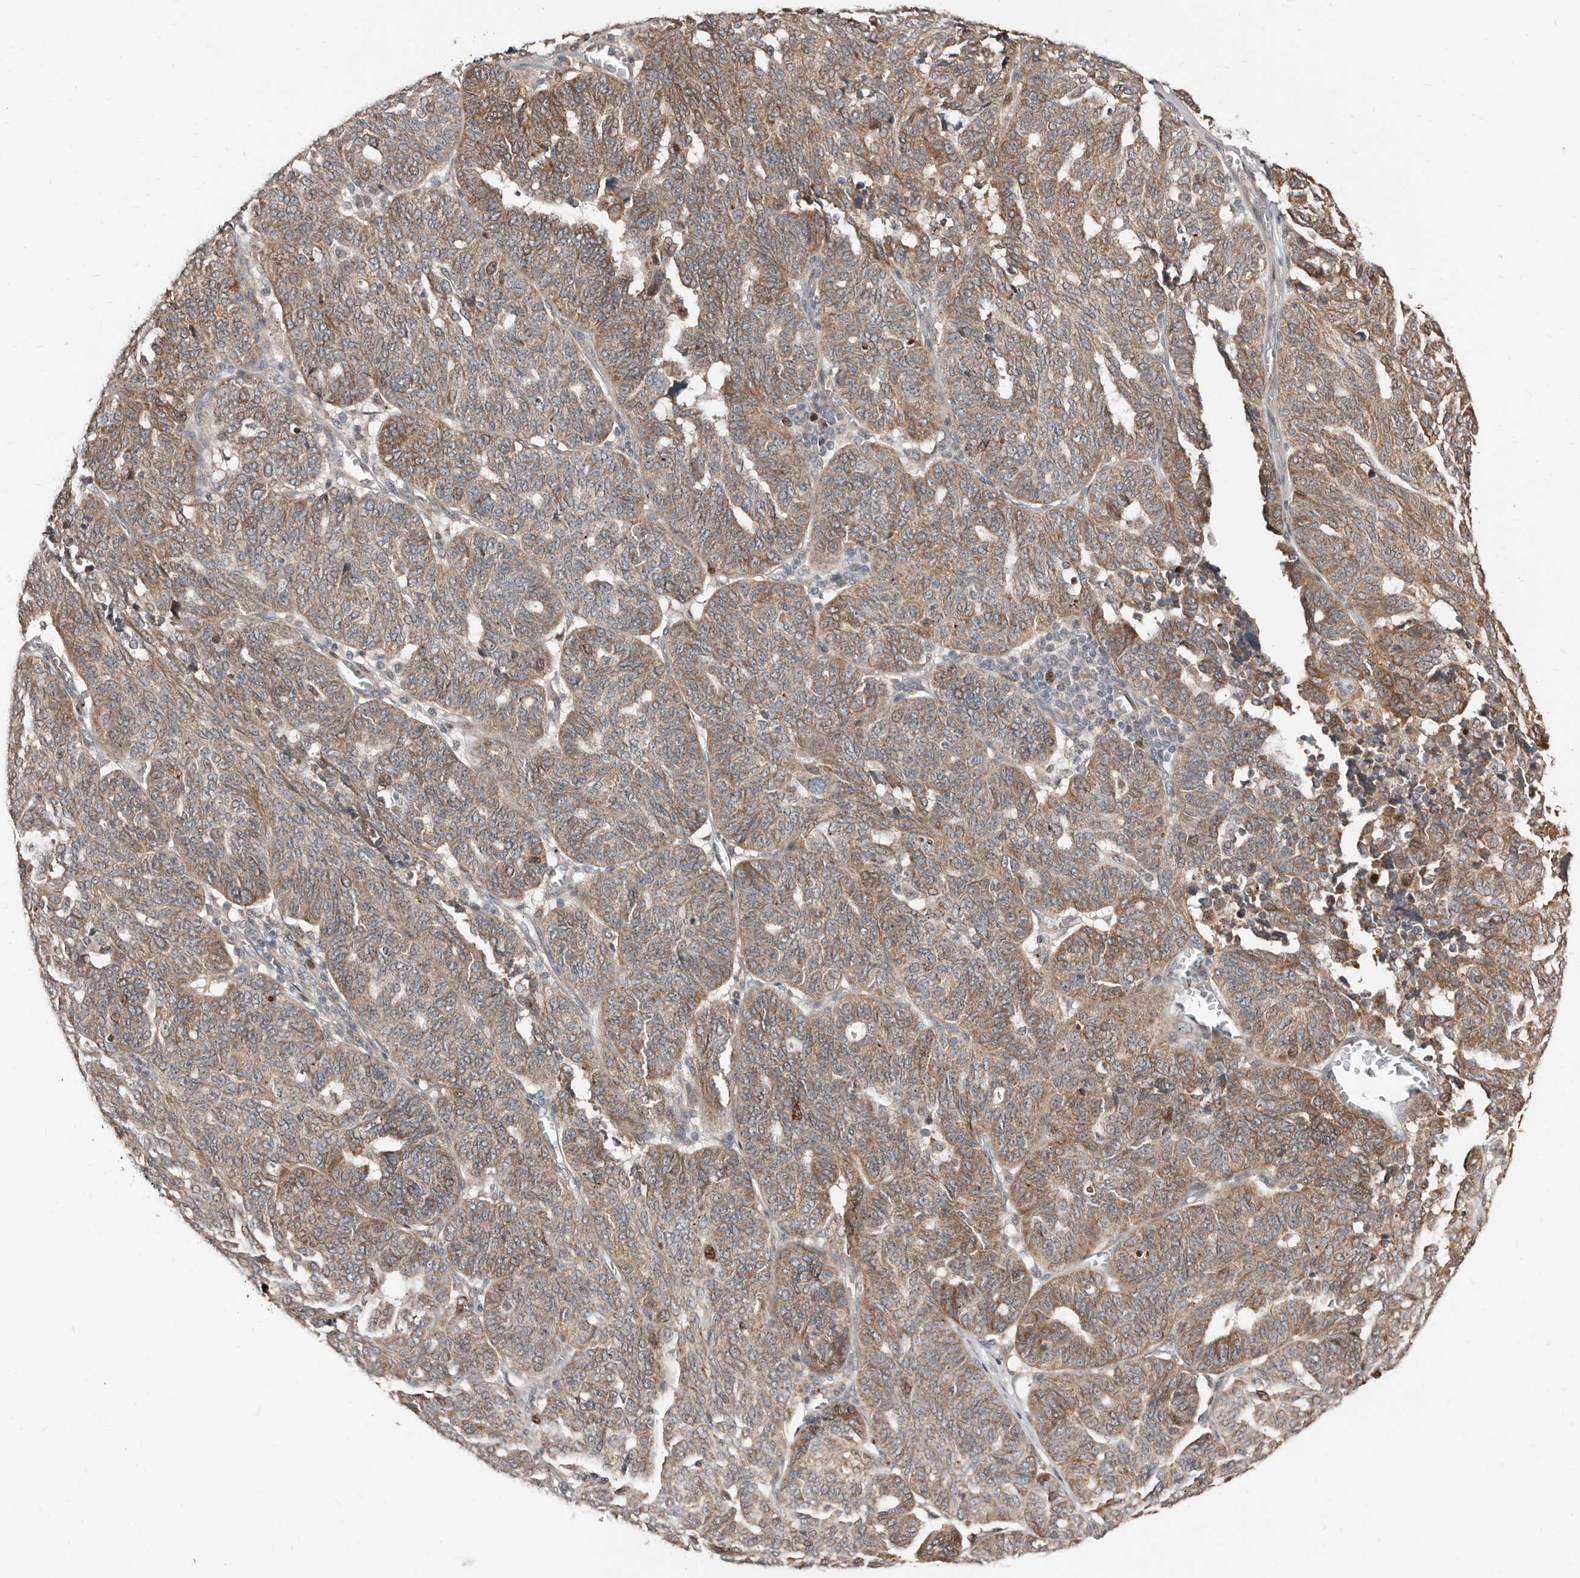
{"staining": {"intensity": "moderate", "quantity": ">75%", "location": "cytoplasmic/membranous"}, "tissue": "ovarian cancer", "cell_type": "Tumor cells", "image_type": "cancer", "snomed": [{"axis": "morphology", "description": "Cystadenocarcinoma, serous, NOS"}, {"axis": "topography", "description": "Ovary"}], "caption": "Protein expression analysis of ovarian cancer reveals moderate cytoplasmic/membranous expression in about >75% of tumor cells. (DAB IHC, brown staining for protein, blue staining for nuclei).", "gene": "SMYD4", "patient": {"sex": "female", "age": 59}}